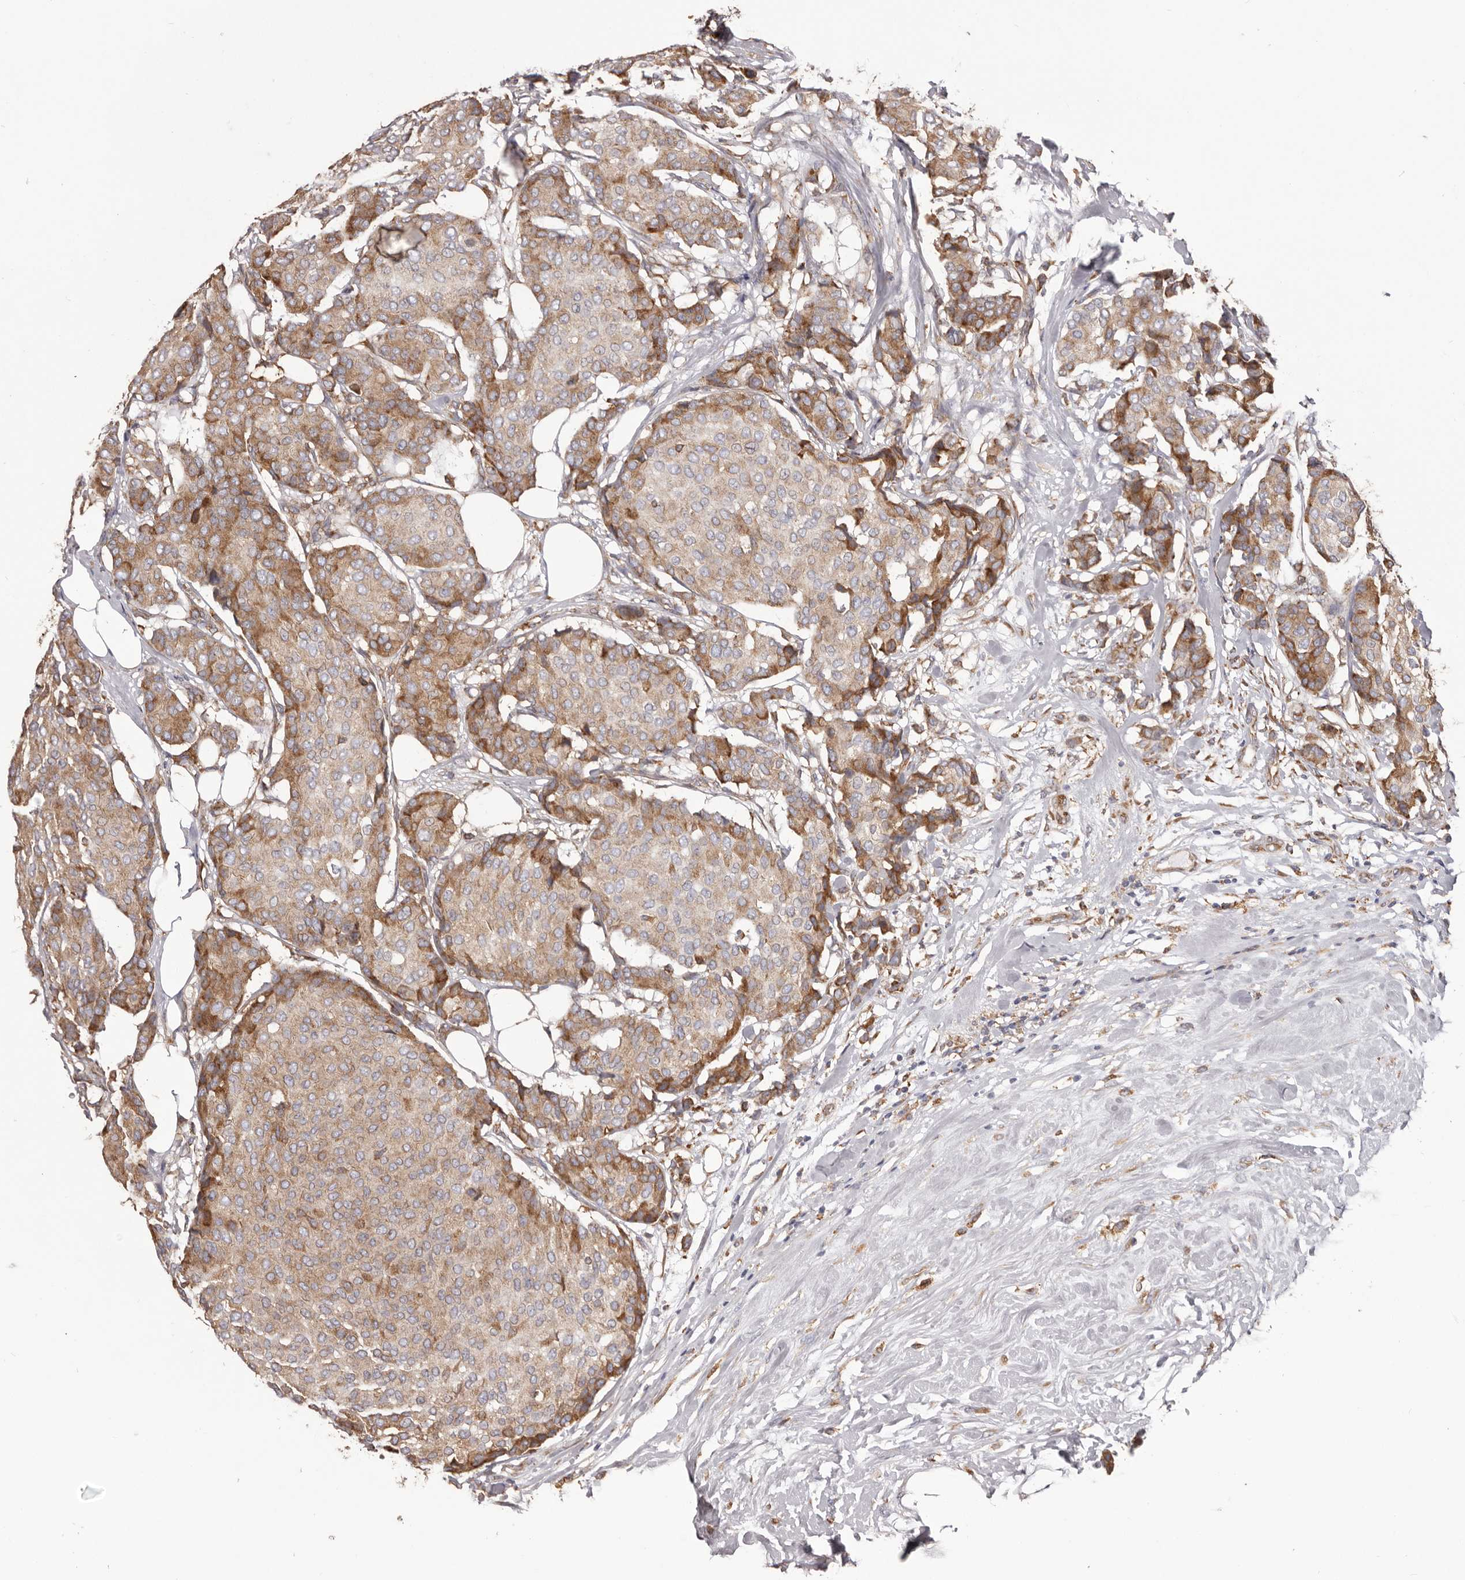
{"staining": {"intensity": "moderate", "quantity": ">75%", "location": "cytoplasmic/membranous"}, "tissue": "breast cancer", "cell_type": "Tumor cells", "image_type": "cancer", "snomed": [{"axis": "morphology", "description": "Duct carcinoma"}, {"axis": "topography", "description": "Breast"}], "caption": "A photomicrograph of human intraductal carcinoma (breast) stained for a protein shows moderate cytoplasmic/membranous brown staining in tumor cells. Using DAB (3,3'-diaminobenzidine) (brown) and hematoxylin (blue) stains, captured at high magnification using brightfield microscopy.", "gene": "QRSL1", "patient": {"sex": "female", "age": 75}}